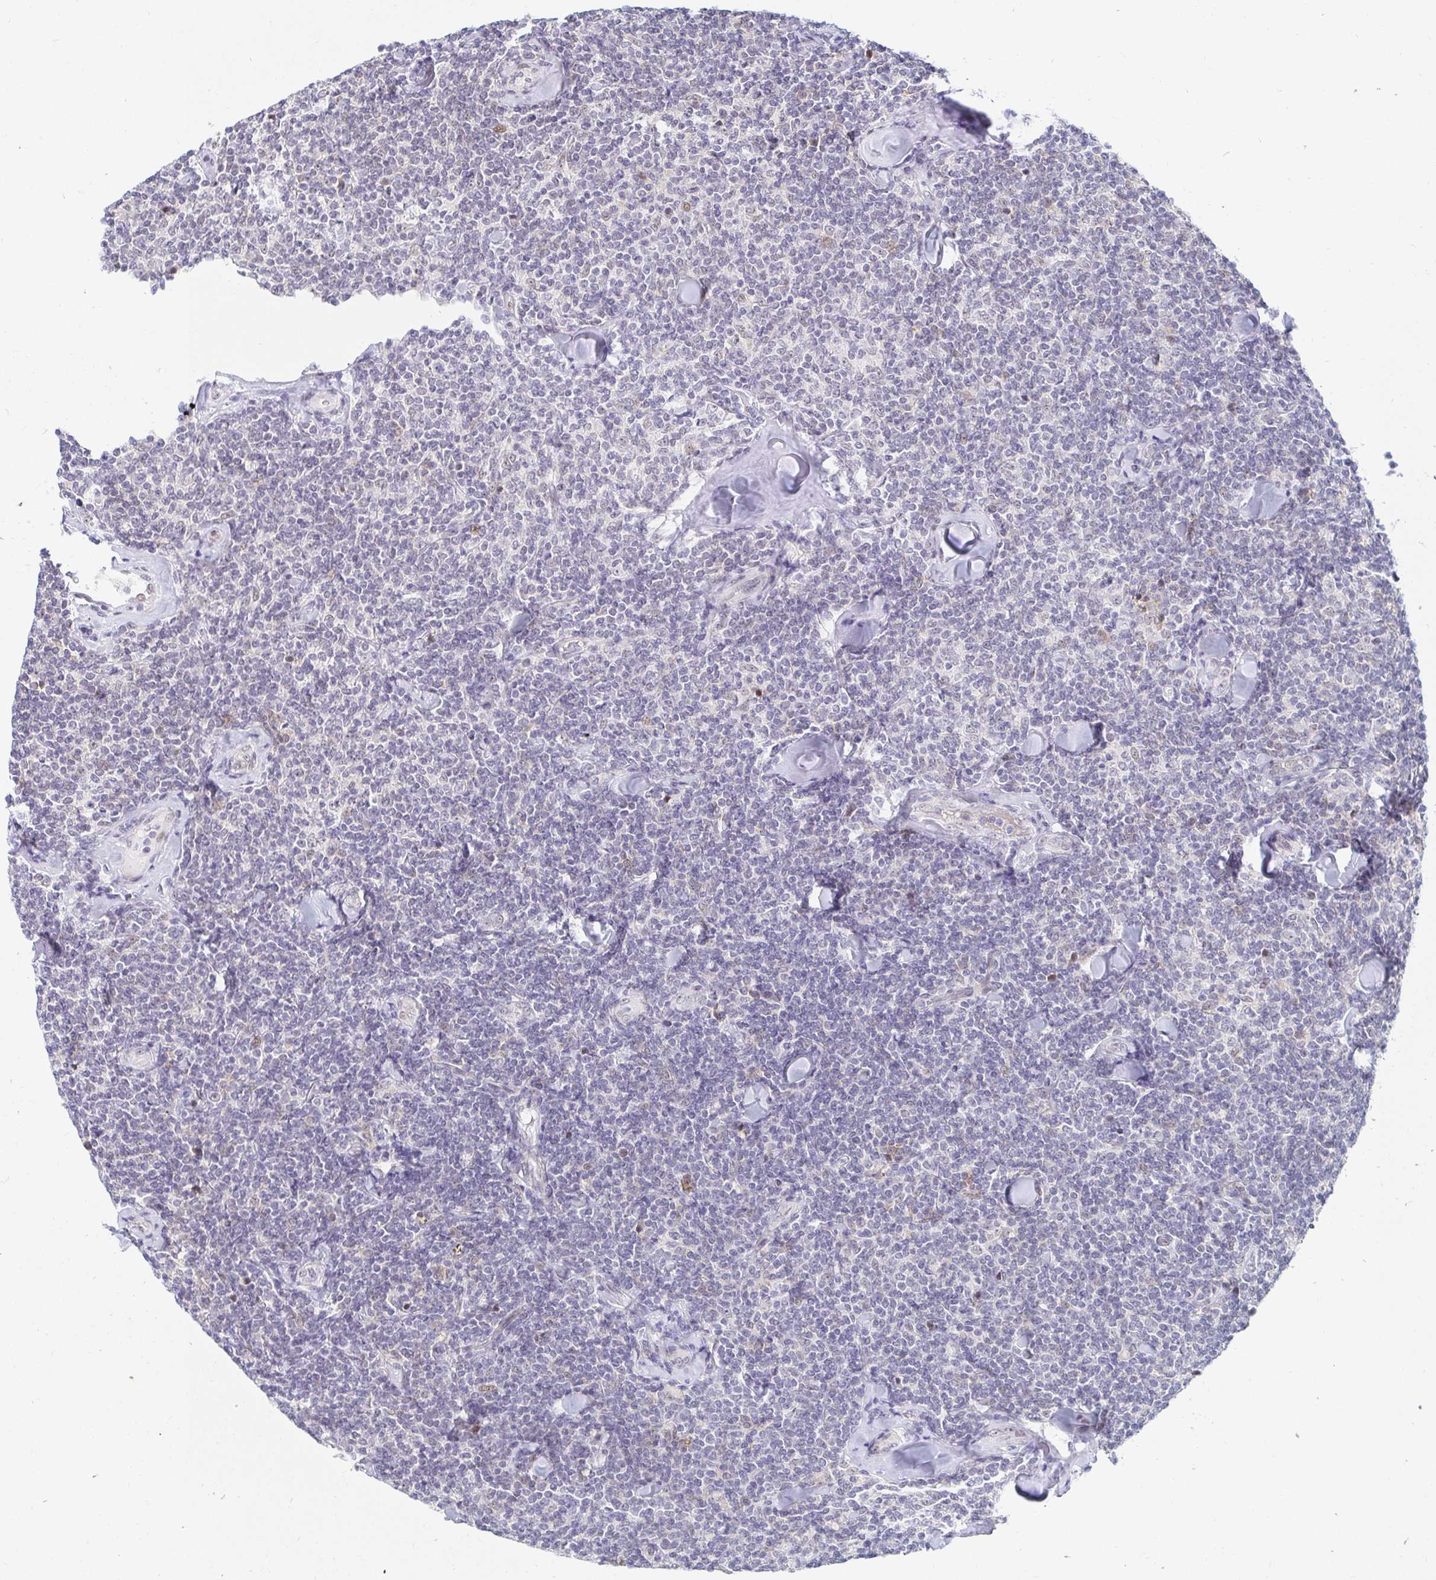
{"staining": {"intensity": "negative", "quantity": "none", "location": "none"}, "tissue": "lymphoma", "cell_type": "Tumor cells", "image_type": "cancer", "snomed": [{"axis": "morphology", "description": "Malignant lymphoma, non-Hodgkin's type, Low grade"}, {"axis": "topography", "description": "Lymph node"}], "caption": "This is an IHC micrograph of human malignant lymphoma, non-Hodgkin's type (low-grade). There is no positivity in tumor cells.", "gene": "COL28A1", "patient": {"sex": "female", "age": 56}}